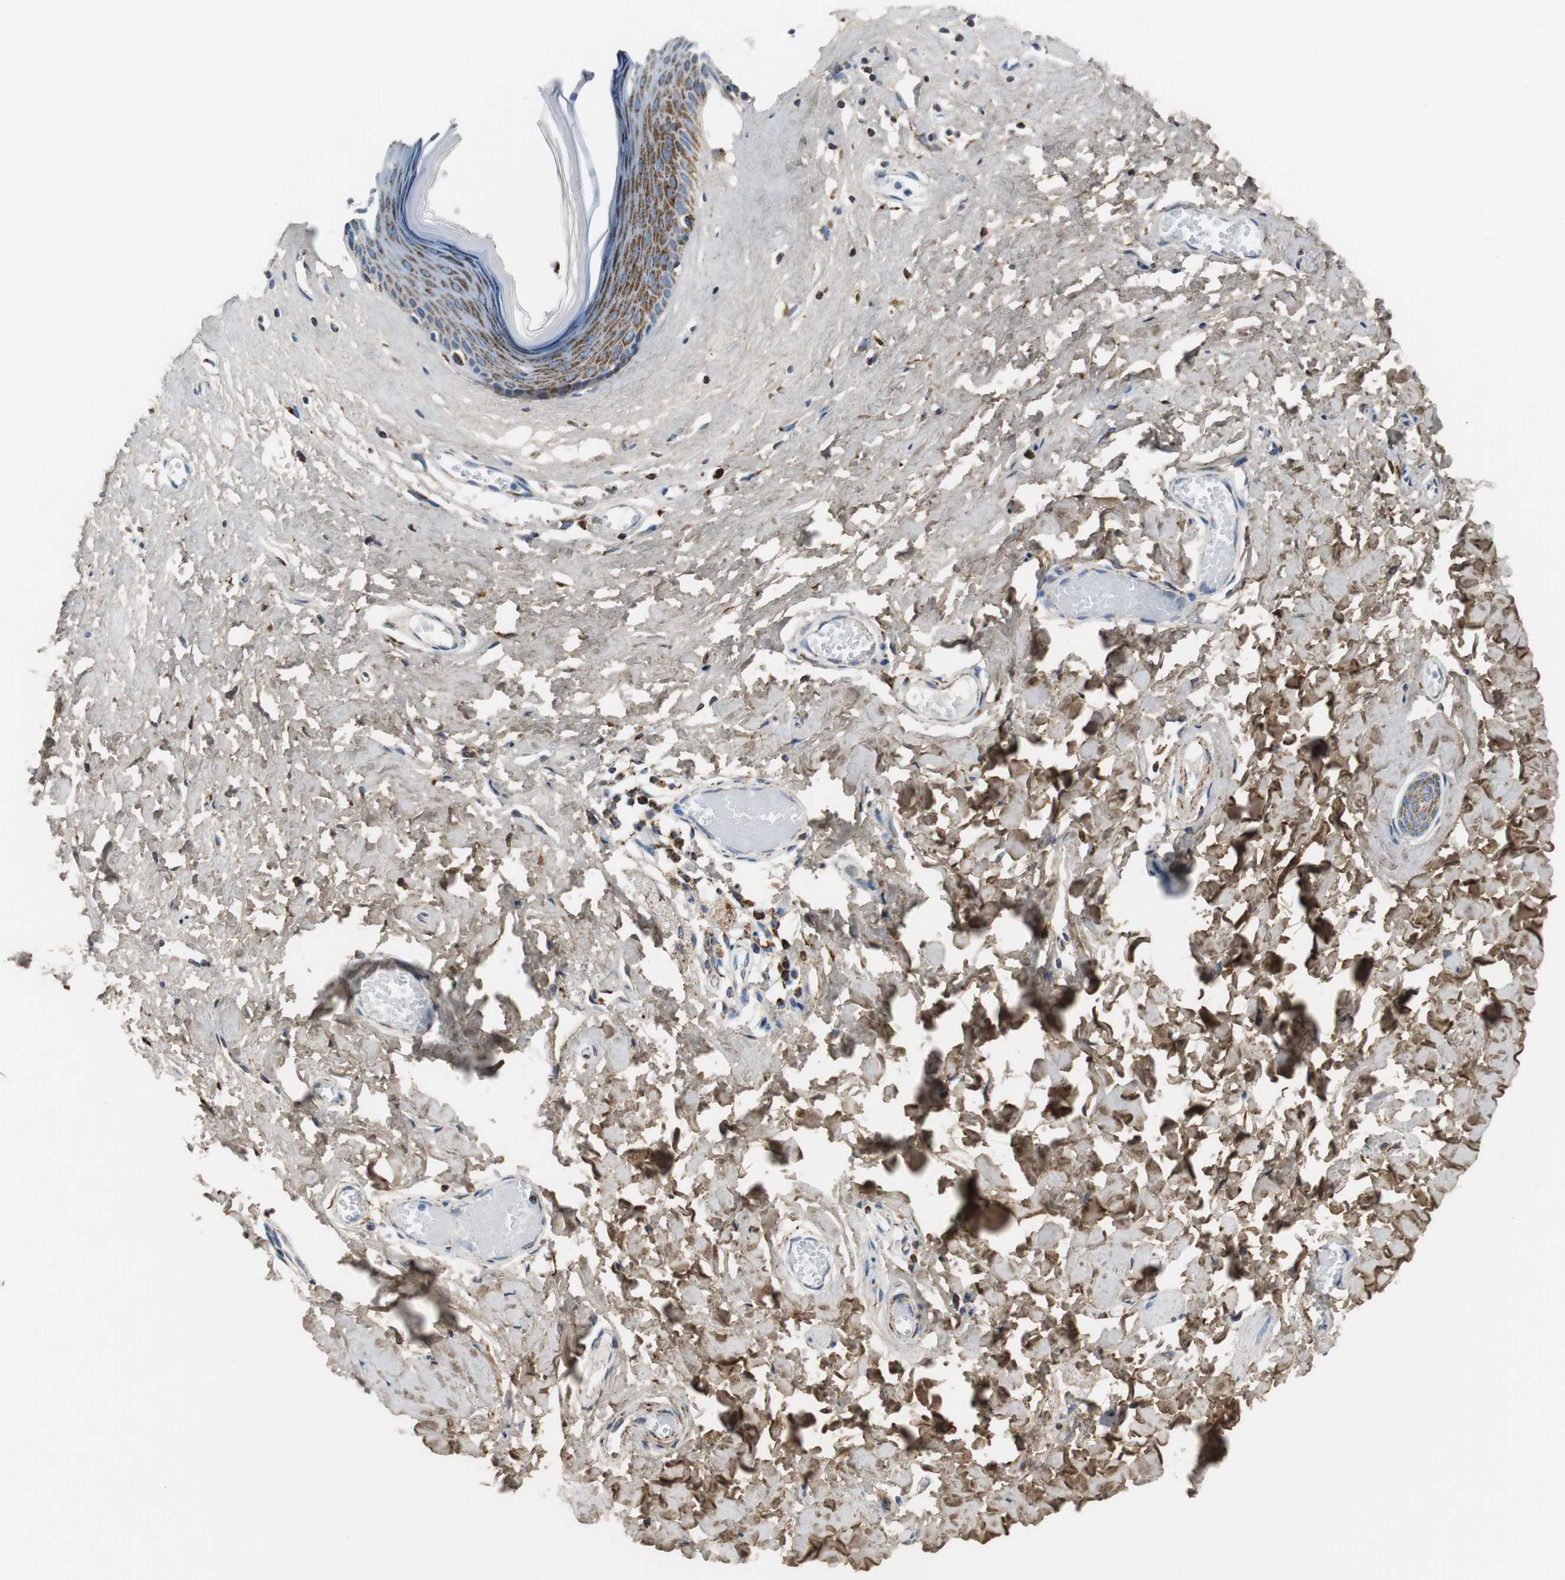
{"staining": {"intensity": "strong", "quantity": ">75%", "location": "cytoplasmic/membranous"}, "tissue": "skin", "cell_type": "Epidermal cells", "image_type": "normal", "snomed": [{"axis": "morphology", "description": "Normal tissue, NOS"}, {"axis": "morphology", "description": "Inflammation, NOS"}, {"axis": "topography", "description": "Vulva"}], "caption": "Immunohistochemical staining of unremarkable human skin displays strong cytoplasmic/membranous protein staining in about >75% of epidermal cells.", "gene": "C1QTNF7", "patient": {"sex": "female", "age": 84}}